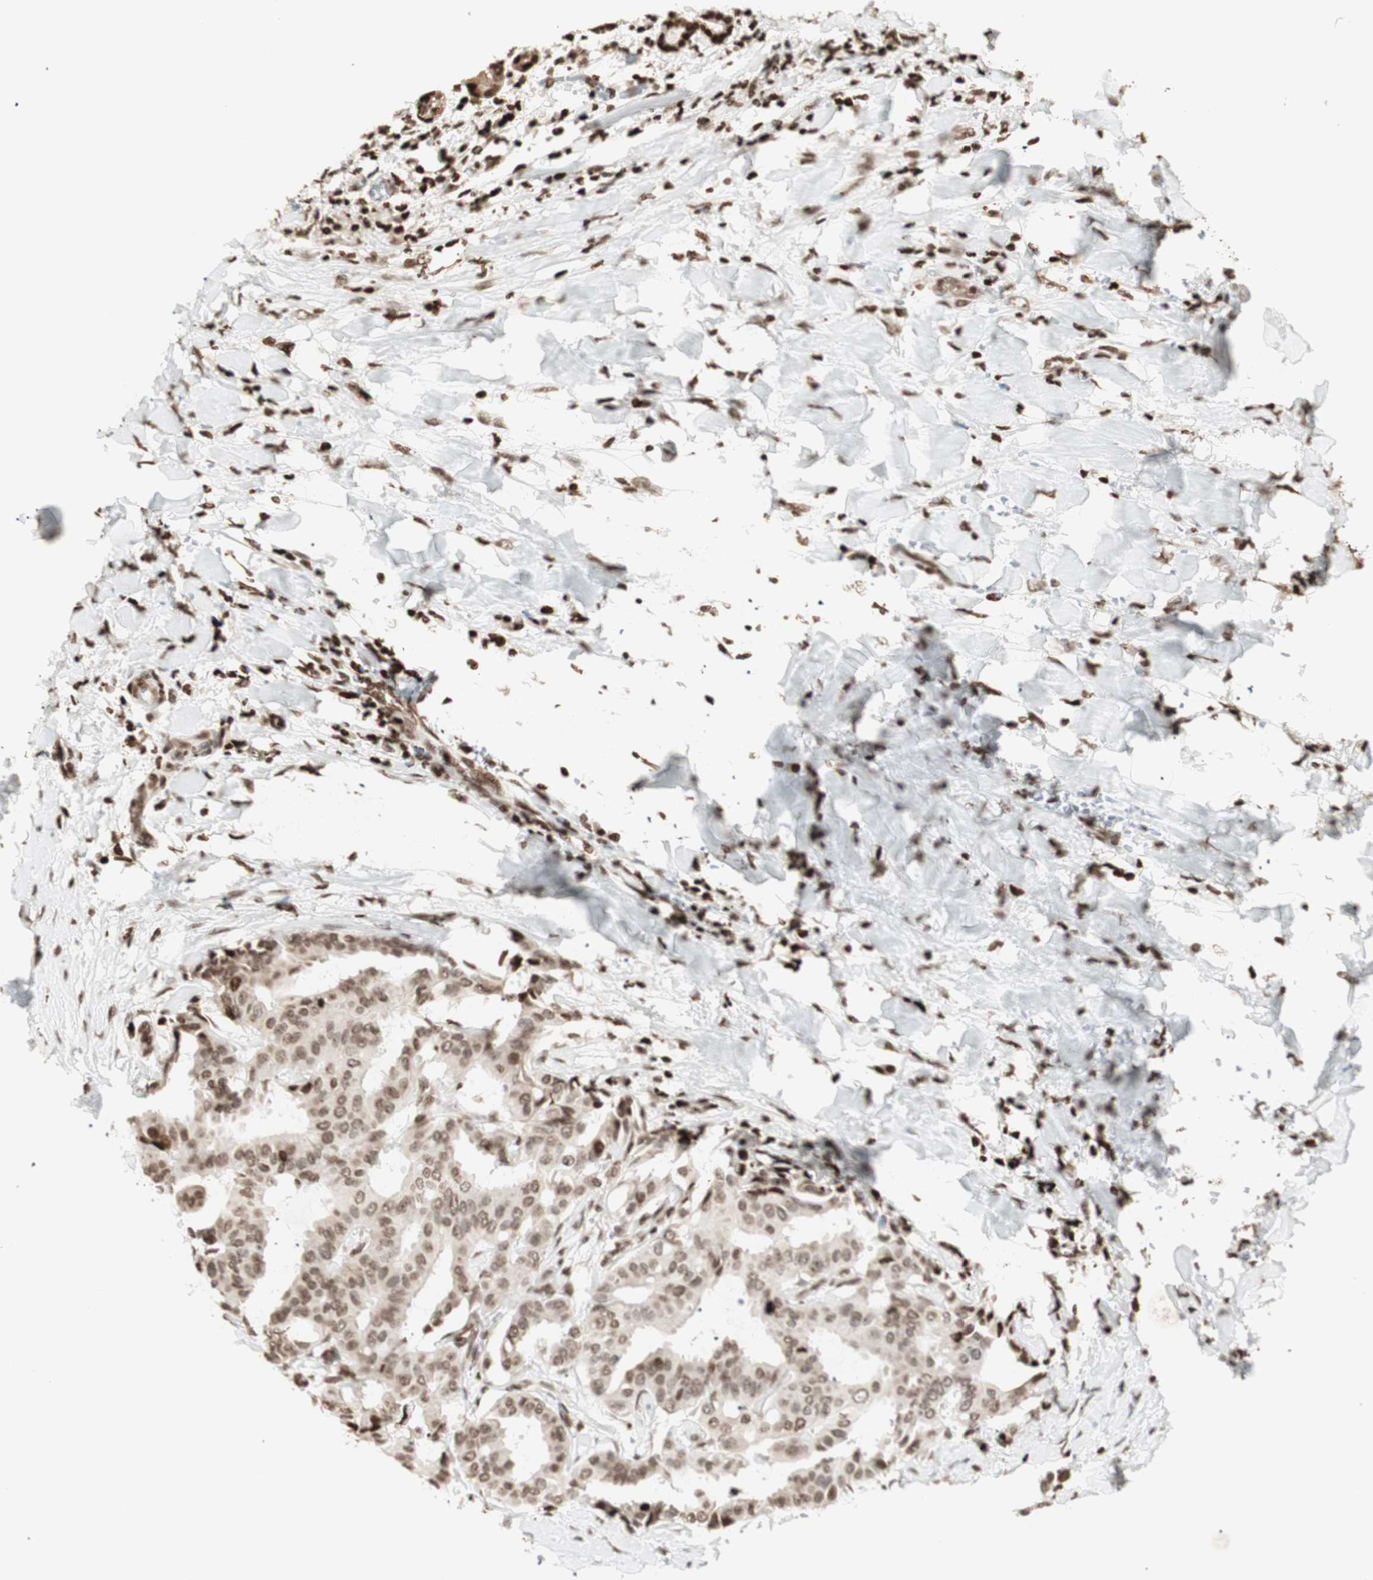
{"staining": {"intensity": "moderate", "quantity": ">75%", "location": "nuclear"}, "tissue": "head and neck cancer", "cell_type": "Tumor cells", "image_type": "cancer", "snomed": [{"axis": "morphology", "description": "Adenocarcinoma, NOS"}, {"axis": "topography", "description": "Salivary gland"}, {"axis": "topography", "description": "Head-Neck"}], "caption": "IHC staining of head and neck cancer, which reveals medium levels of moderate nuclear expression in about >75% of tumor cells indicating moderate nuclear protein positivity. The staining was performed using DAB (brown) for protein detection and nuclei were counterstained in hematoxylin (blue).", "gene": "NCAPD2", "patient": {"sex": "female", "age": 59}}